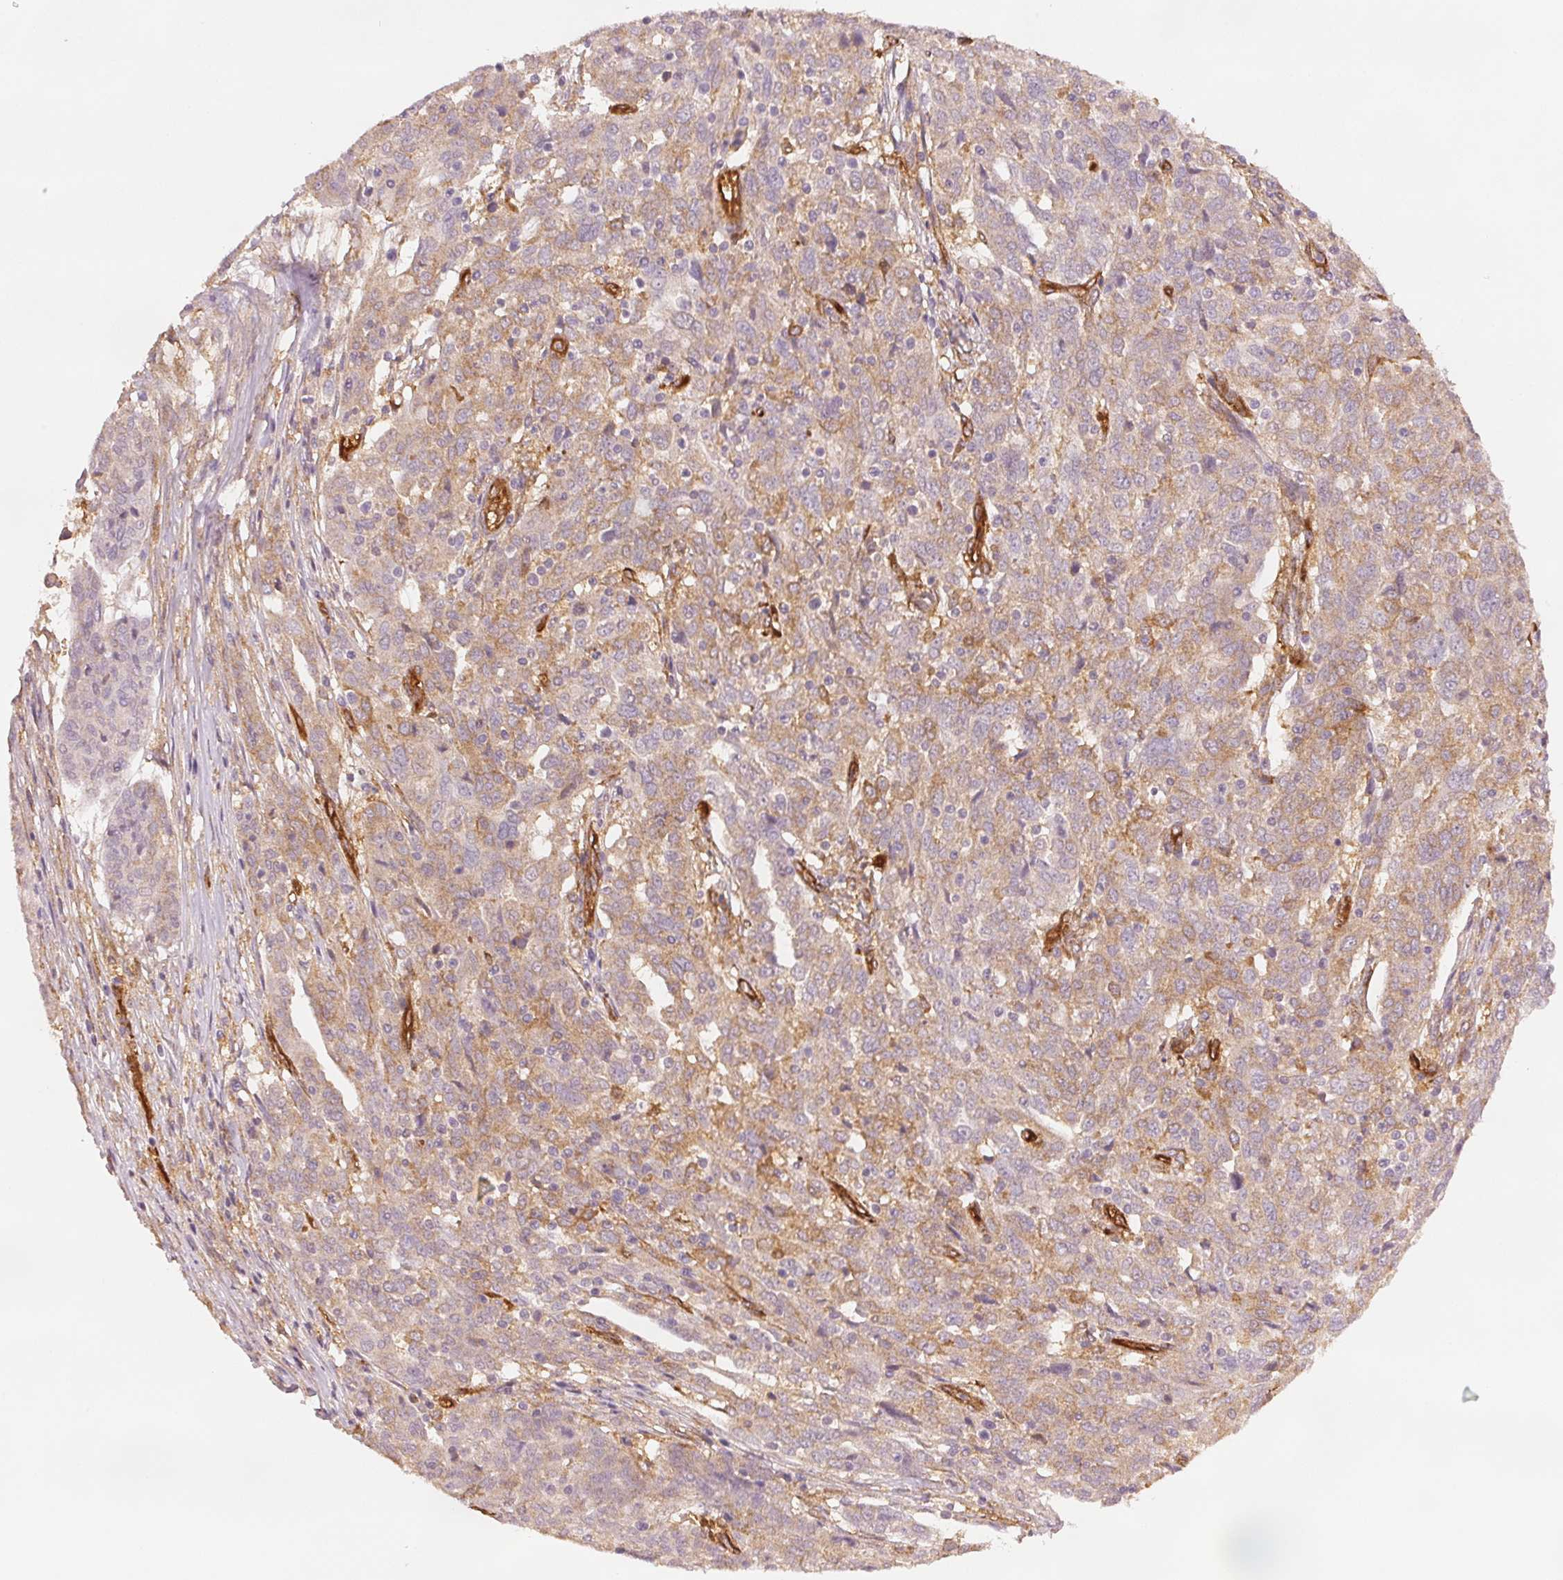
{"staining": {"intensity": "weak", "quantity": "25%-75%", "location": "cytoplasmic/membranous"}, "tissue": "ovarian cancer", "cell_type": "Tumor cells", "image_type": "cancer", "snomed": [{"axis": "morphology", "description": "Cystadenocarcinoma, serous, NOS"}, {"axis": "topography", "description": "Ovary"}], "caption": "The immunohistochemical stain shows weak cytoplasmic/membranous positivity in tumor cells of serous cystadenocarcinoma (ovarian) tissue.", "gene": "DIAPH2", "patient": {"sex": "female", "age": 67}}